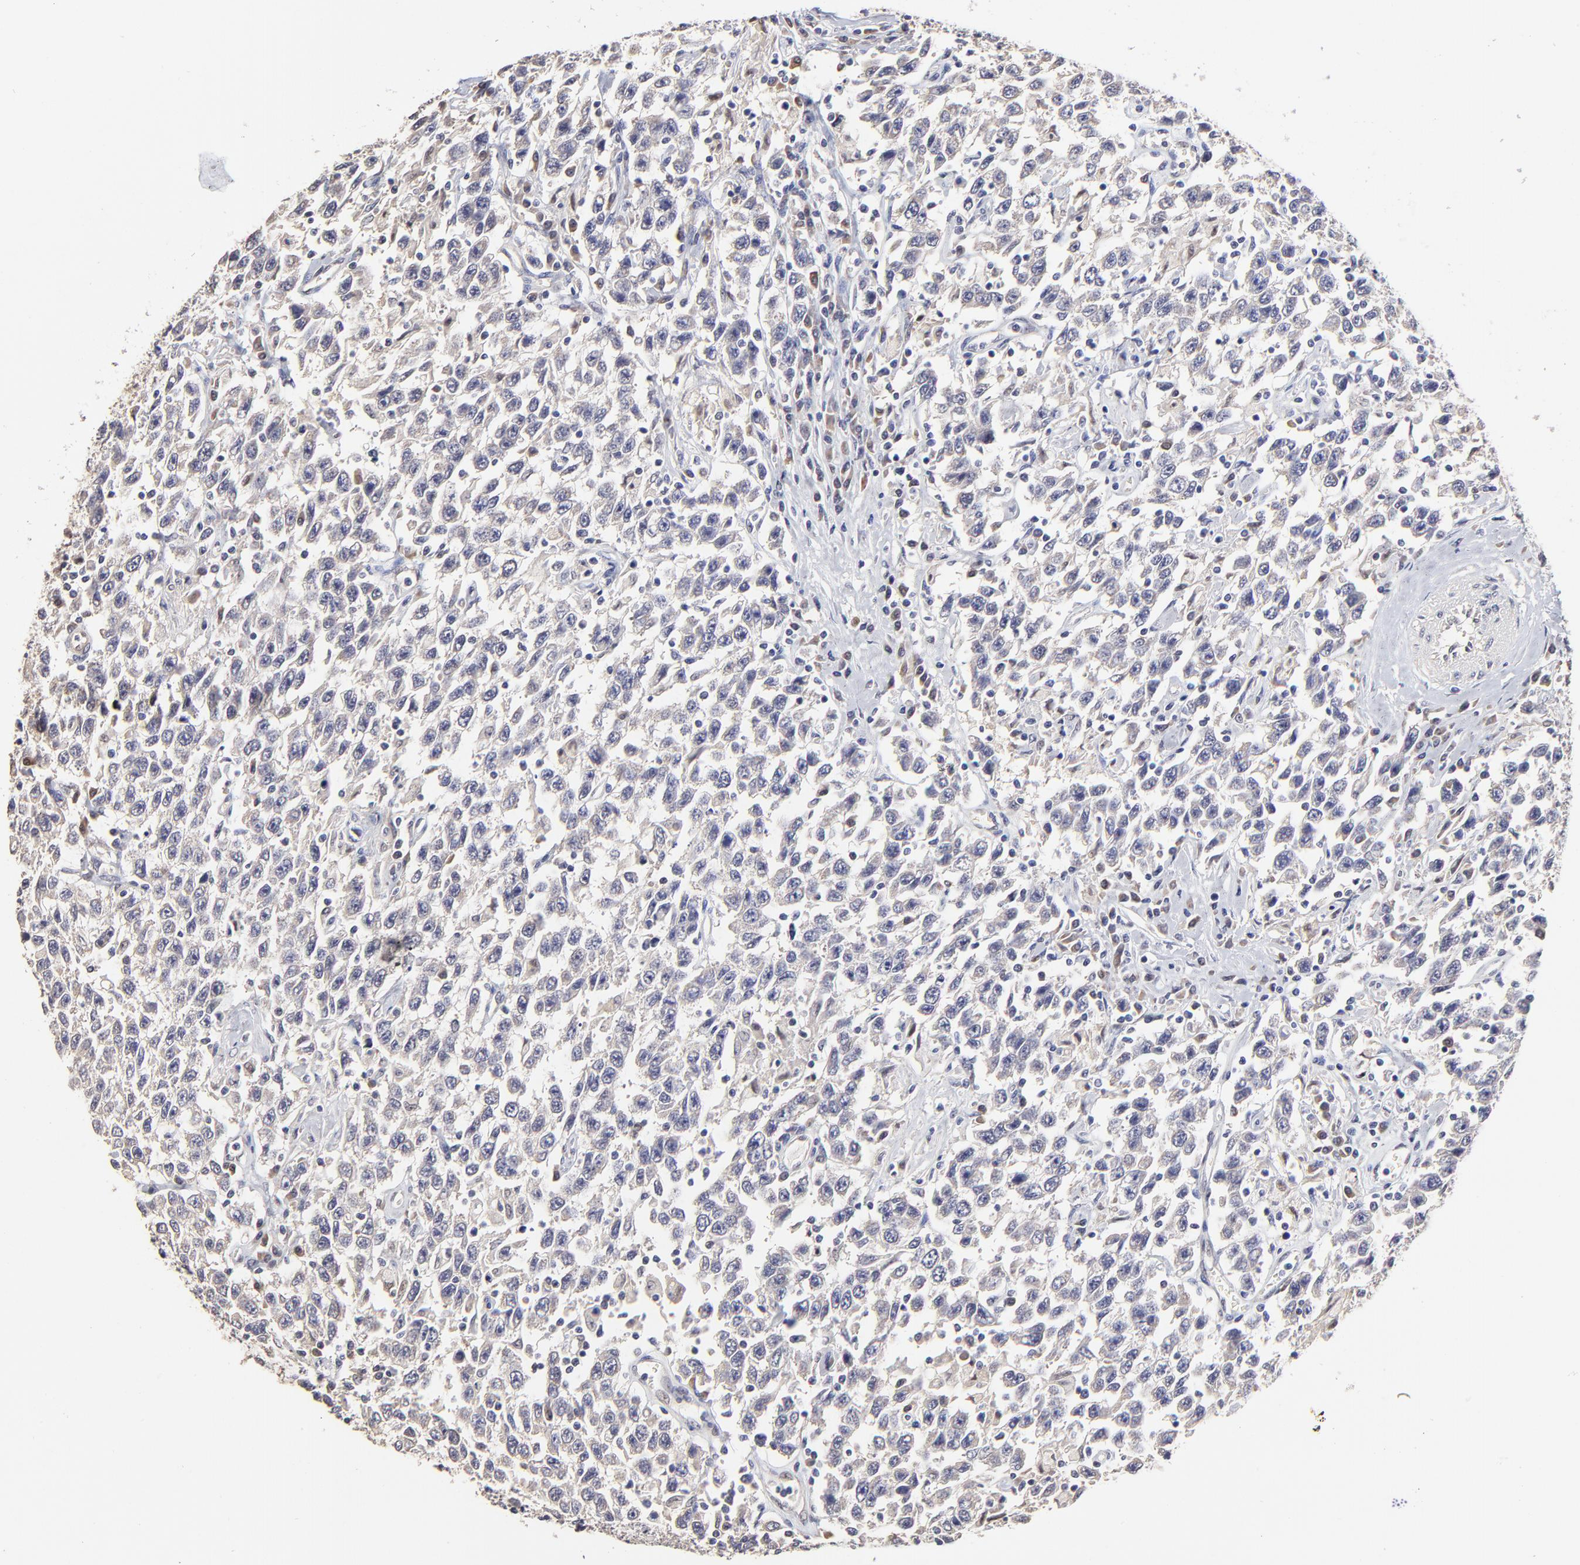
{"staining": {"intensity": "weak", "quantity": "<25%", "location": "cytoplasmic/membranous"}, "tissue": "testis cancer", "cell_type": "Tumor cells", "image_type": "cancer", "snomed": [{"axis": "morphology", "description": "Seminoma, NOS"}, {"axis": "topography", "description": "Testis"}], "caption": "There is no significant positivity in tumor cells of testis cancer.", "gene": "ZNF10", "patient": {"sex": "male", "age": 41}}